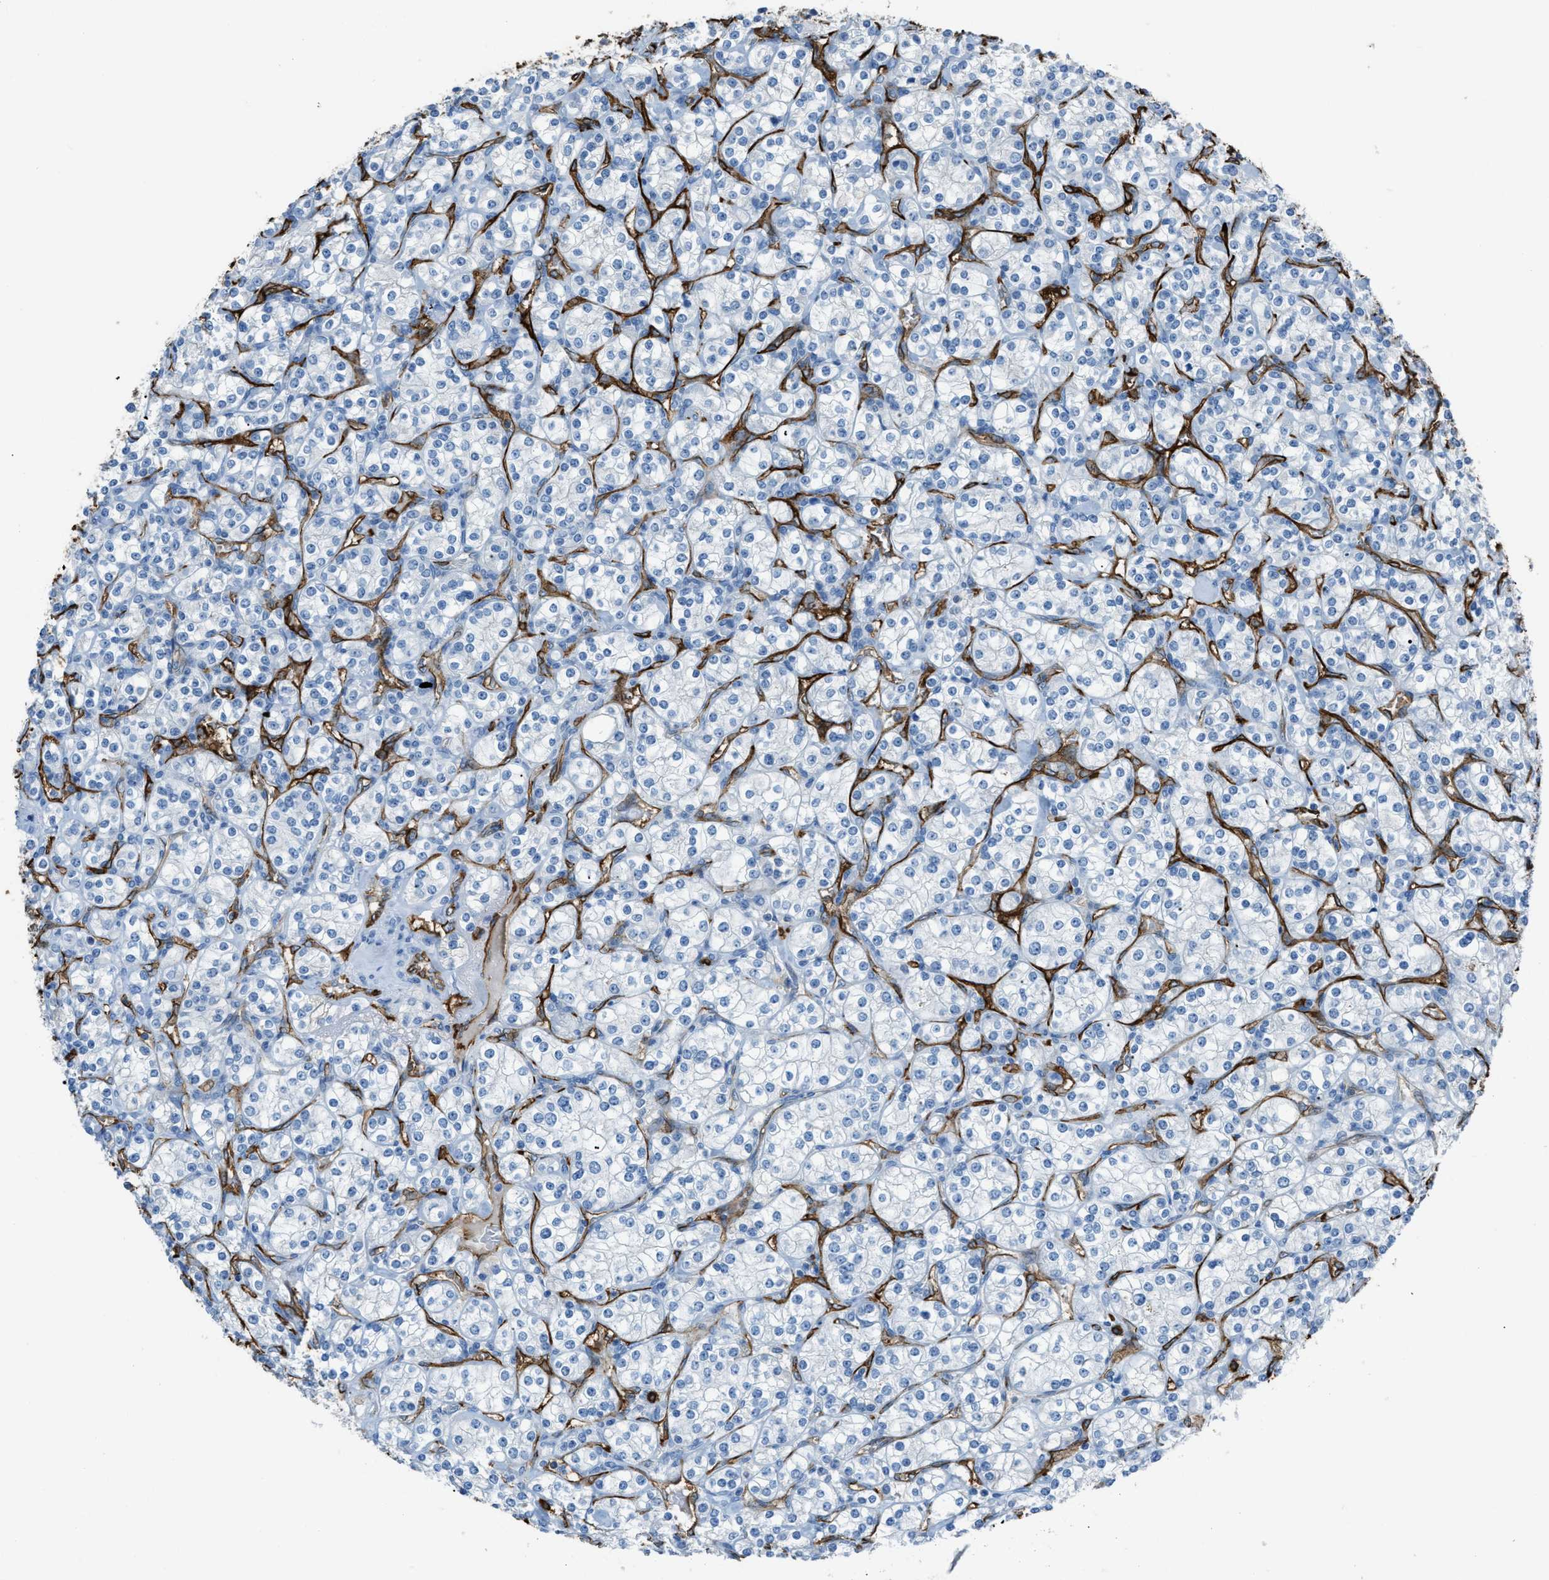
{"staining": {"intensity": "negative", "quantity": "none", "location": "none"}, "tissue": "renal cancer", "cell_type": "Tumor cells", "image_type": "cancer", "snomed": [{"axis": "morphology", "description": "Adenocarcinoma, NOS"}, {"axis": "topography", "description": "Kidney"}], "caption": "IHC histopathology image of human renal cancer stained for a protein (brown), which demonstrates no staining in tumor cells.", "gene": "SLC22A15", "patient": {"sex": "male", "age": 77}}